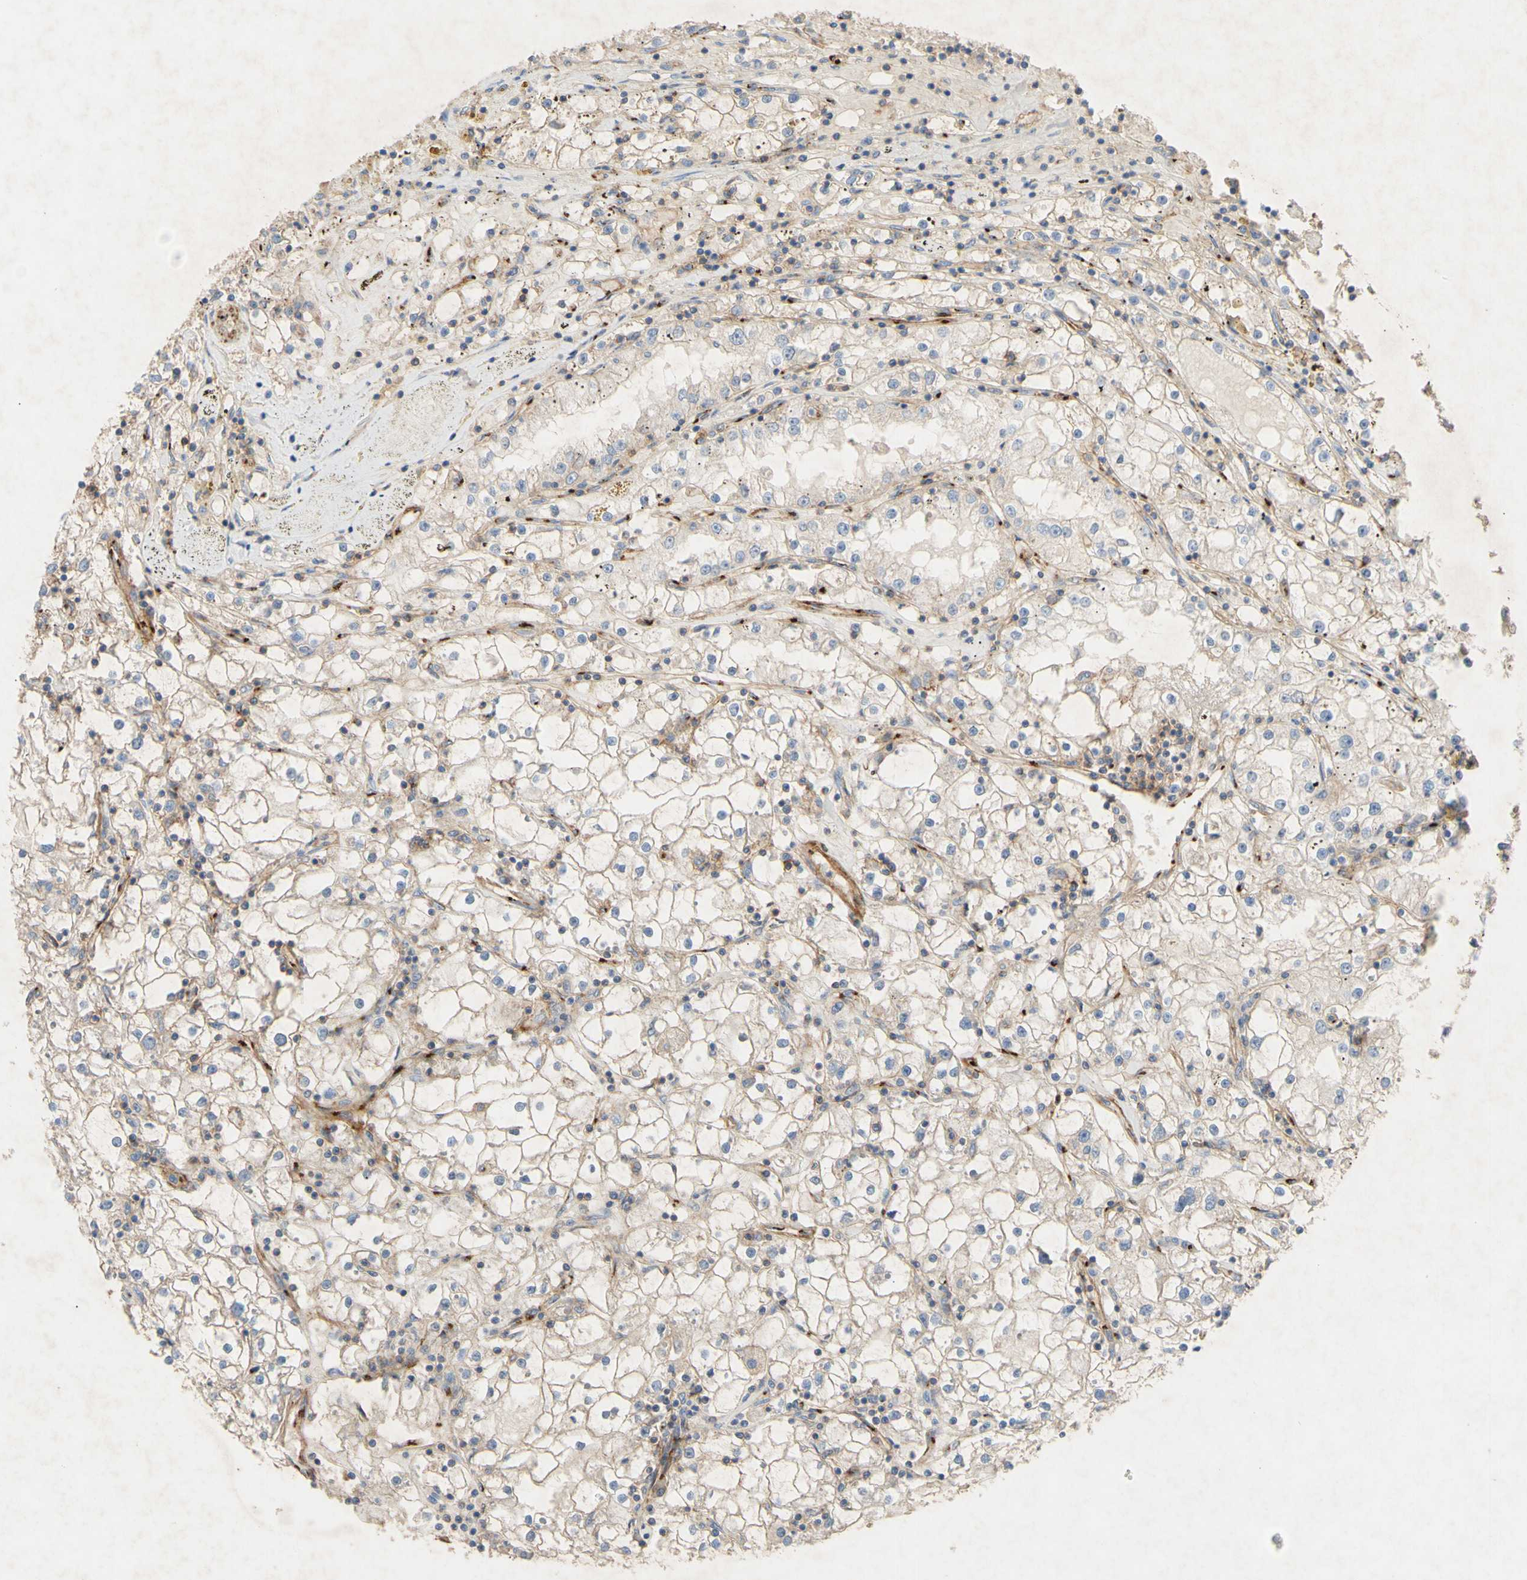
{"staining": {"intensity": "weak", "quantity": ">75%", "location": "cytoplasmic/membranous"}, "tissue": "renal cancer", "cell_type": "Tumor cells", "image_type": "cancer", "snomed": [{"axis": "morphology", "description": "Adenocarcinoma, NOS"}, {"axis": "topography", "description": "Kidney"}], "caption": "The immunohistochemical stain highlights weak cytoplasmic/membranous staining in tumor cells of renal adenocarcinoma tissue.", "gene": "ATP2A3", "patient": {"sex": "male", "age": 56}}